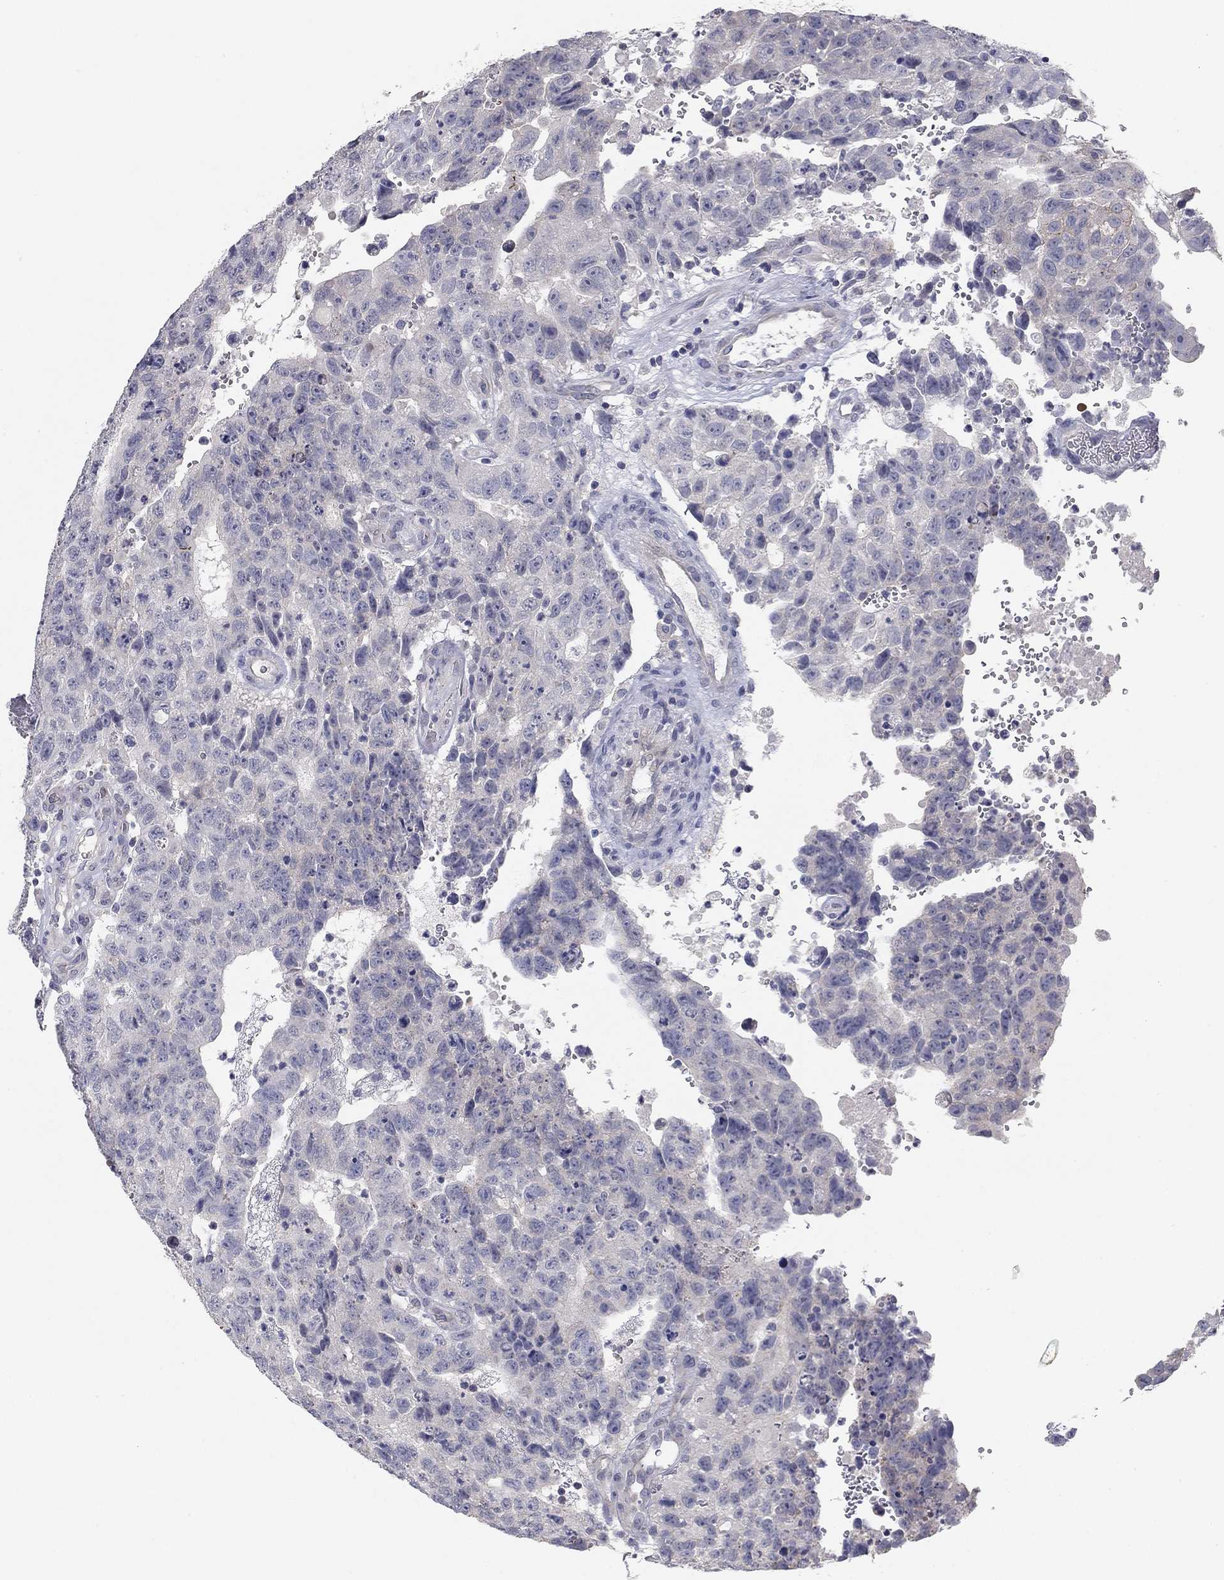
{"staining": {"intensity": "negative", "quantity": "none", "location": "none"}, "tissue": "testis cancer", "cell_type": "Tumor cells", "image_type": "cancer", "snomed": [{"axis": "morphology", "description": "Carcinoma, Embryonal, NOS"}, {"axis": "topography", "description": "Testis"}], "caption": "Testis embryonal carcinoma stained for a protein using immunohistochemistry (IHC) demonstrates no staining tumor cells.", "gene": "SEPTIN3", "patient": {"sex": "male", "age": 24}}